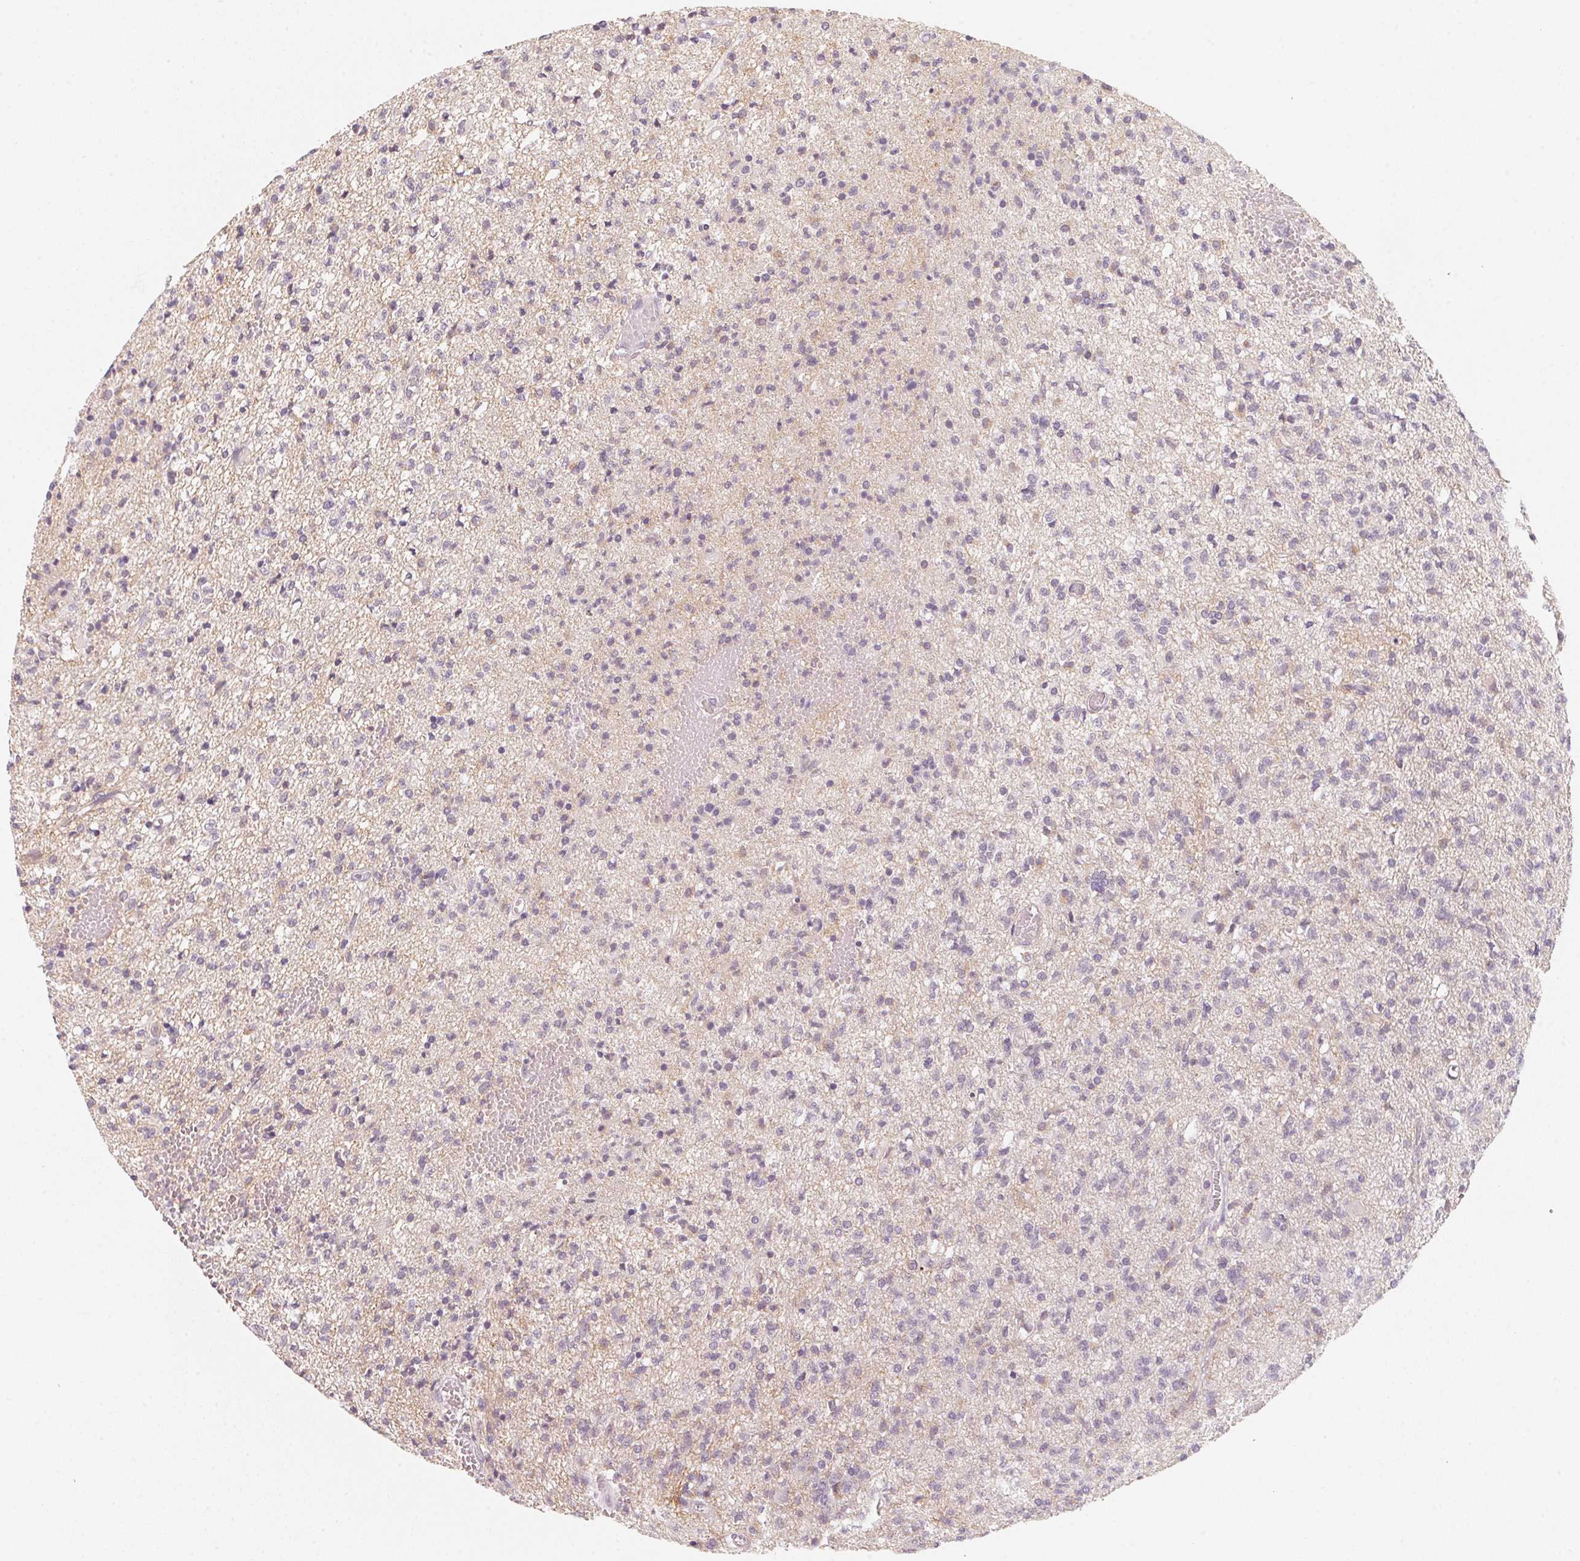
{"staining": {"intensity": "negative", "quantity": "none", "location": "none"}, "tissue": "glioma", "cell_type": "Tumor cells", "image_type": "cancer", "snomed": [{"axis": "morphology", "description": "Glioma, malignant, Low grade"}, {"axis": "topography", "description": "Brain"}], "caption": "IHC of human malignant low-grade glioma shows no positivity in tumor cells.", "gene": "ANKRD31", "patient": {"sex": "male", "age": 64}}